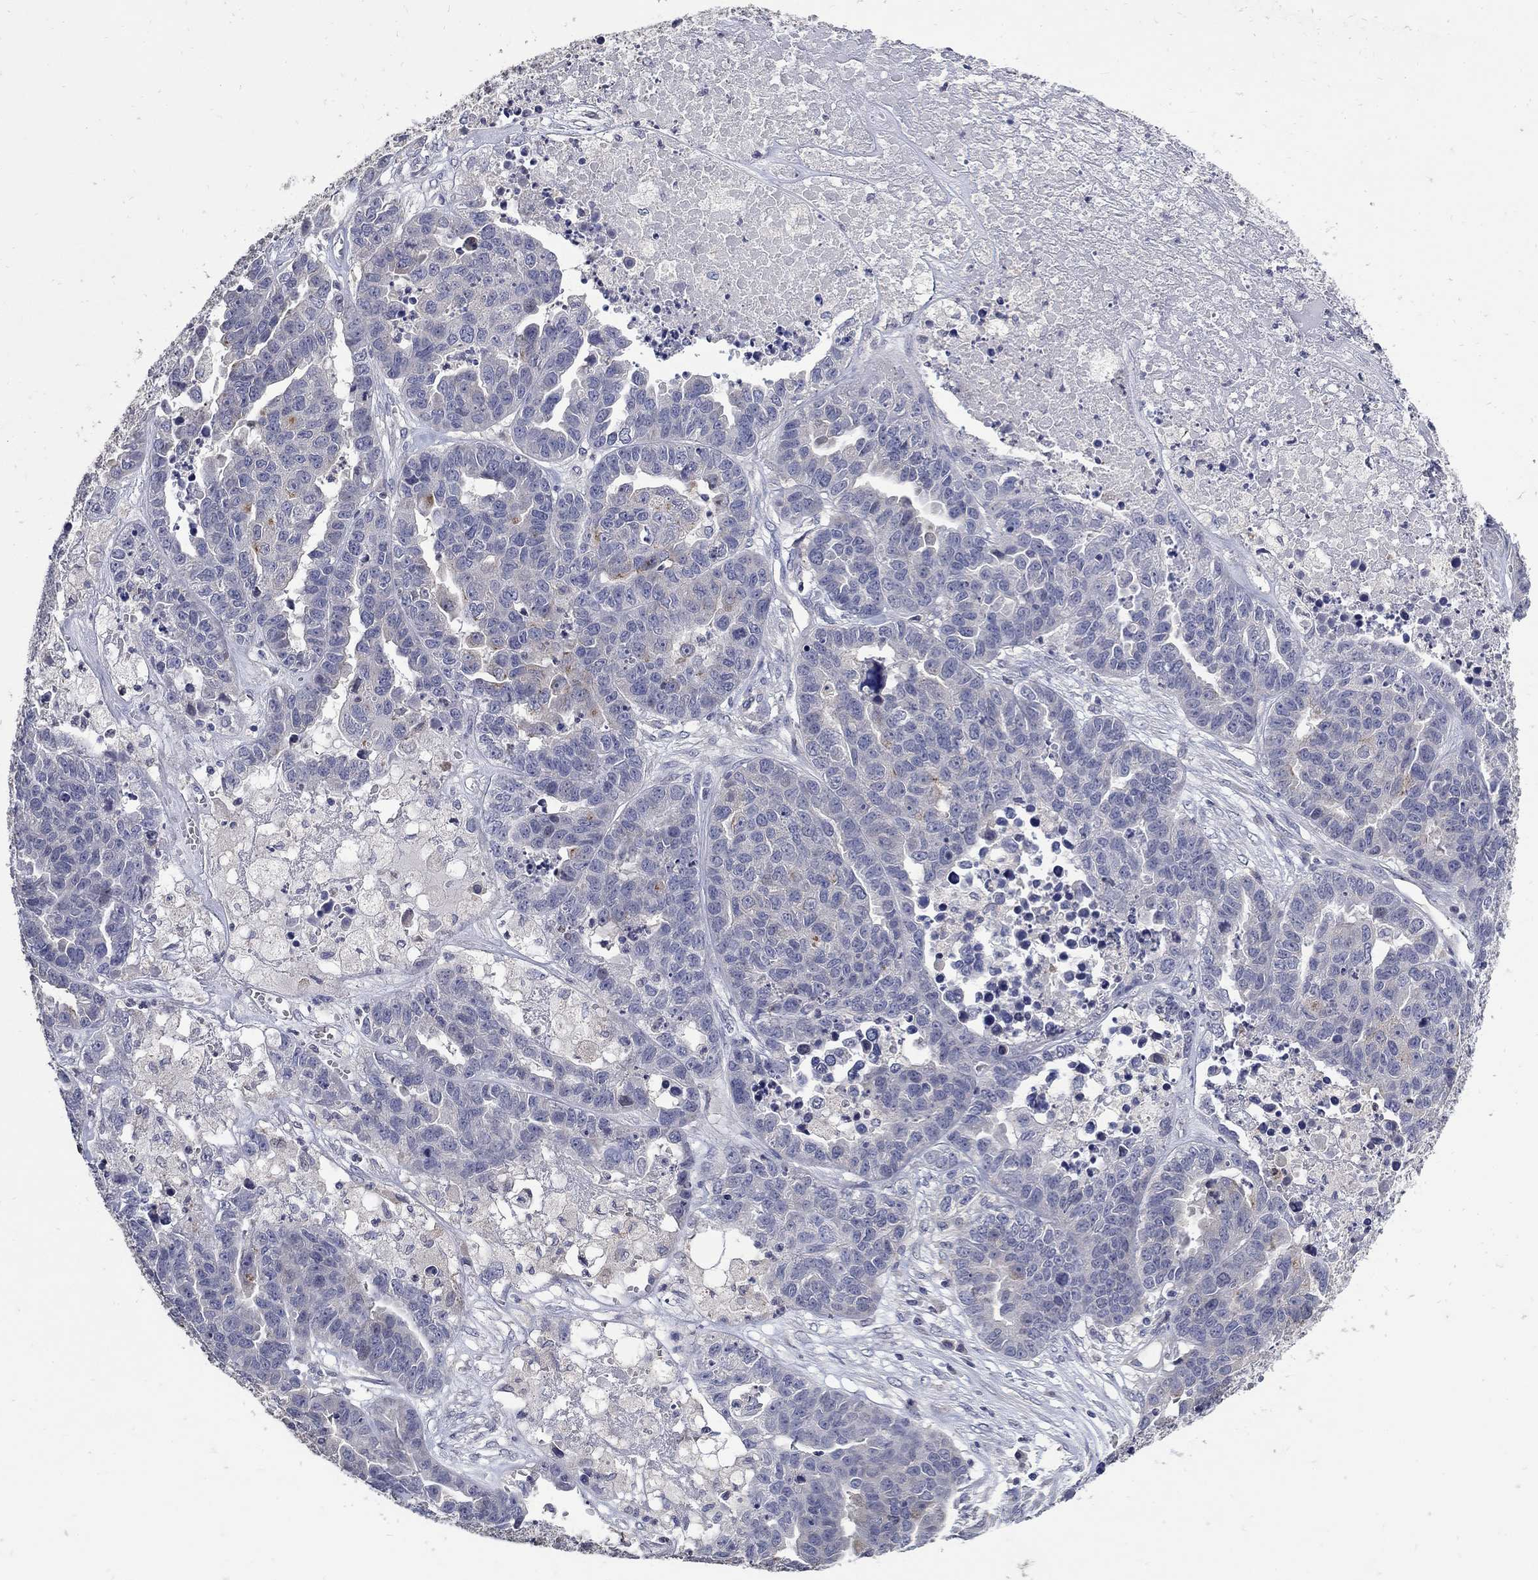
{"staining": {"intensity": "negative", "quantity": "none", "location": "none"}, "tissue": "ovarian cancer", "cell_type": "Tumor cells", "image_type": "cancer", "snomed": [{"axis": "morphology", "description": "Cystadenocarcinoma, serous, NOS"}, {"axis": "topography", "description": "Ovary"}], "caption": "Immunohistochemistry (IHC) photomicrograph of neoplastic tissue: ovarian cancer (serous cystadenocarcinoma) stained with DAB demonstrates no significant protein staining in tumor cells.", "gene": "CETN1", "patient": {"sex": "female", "age": 87}}